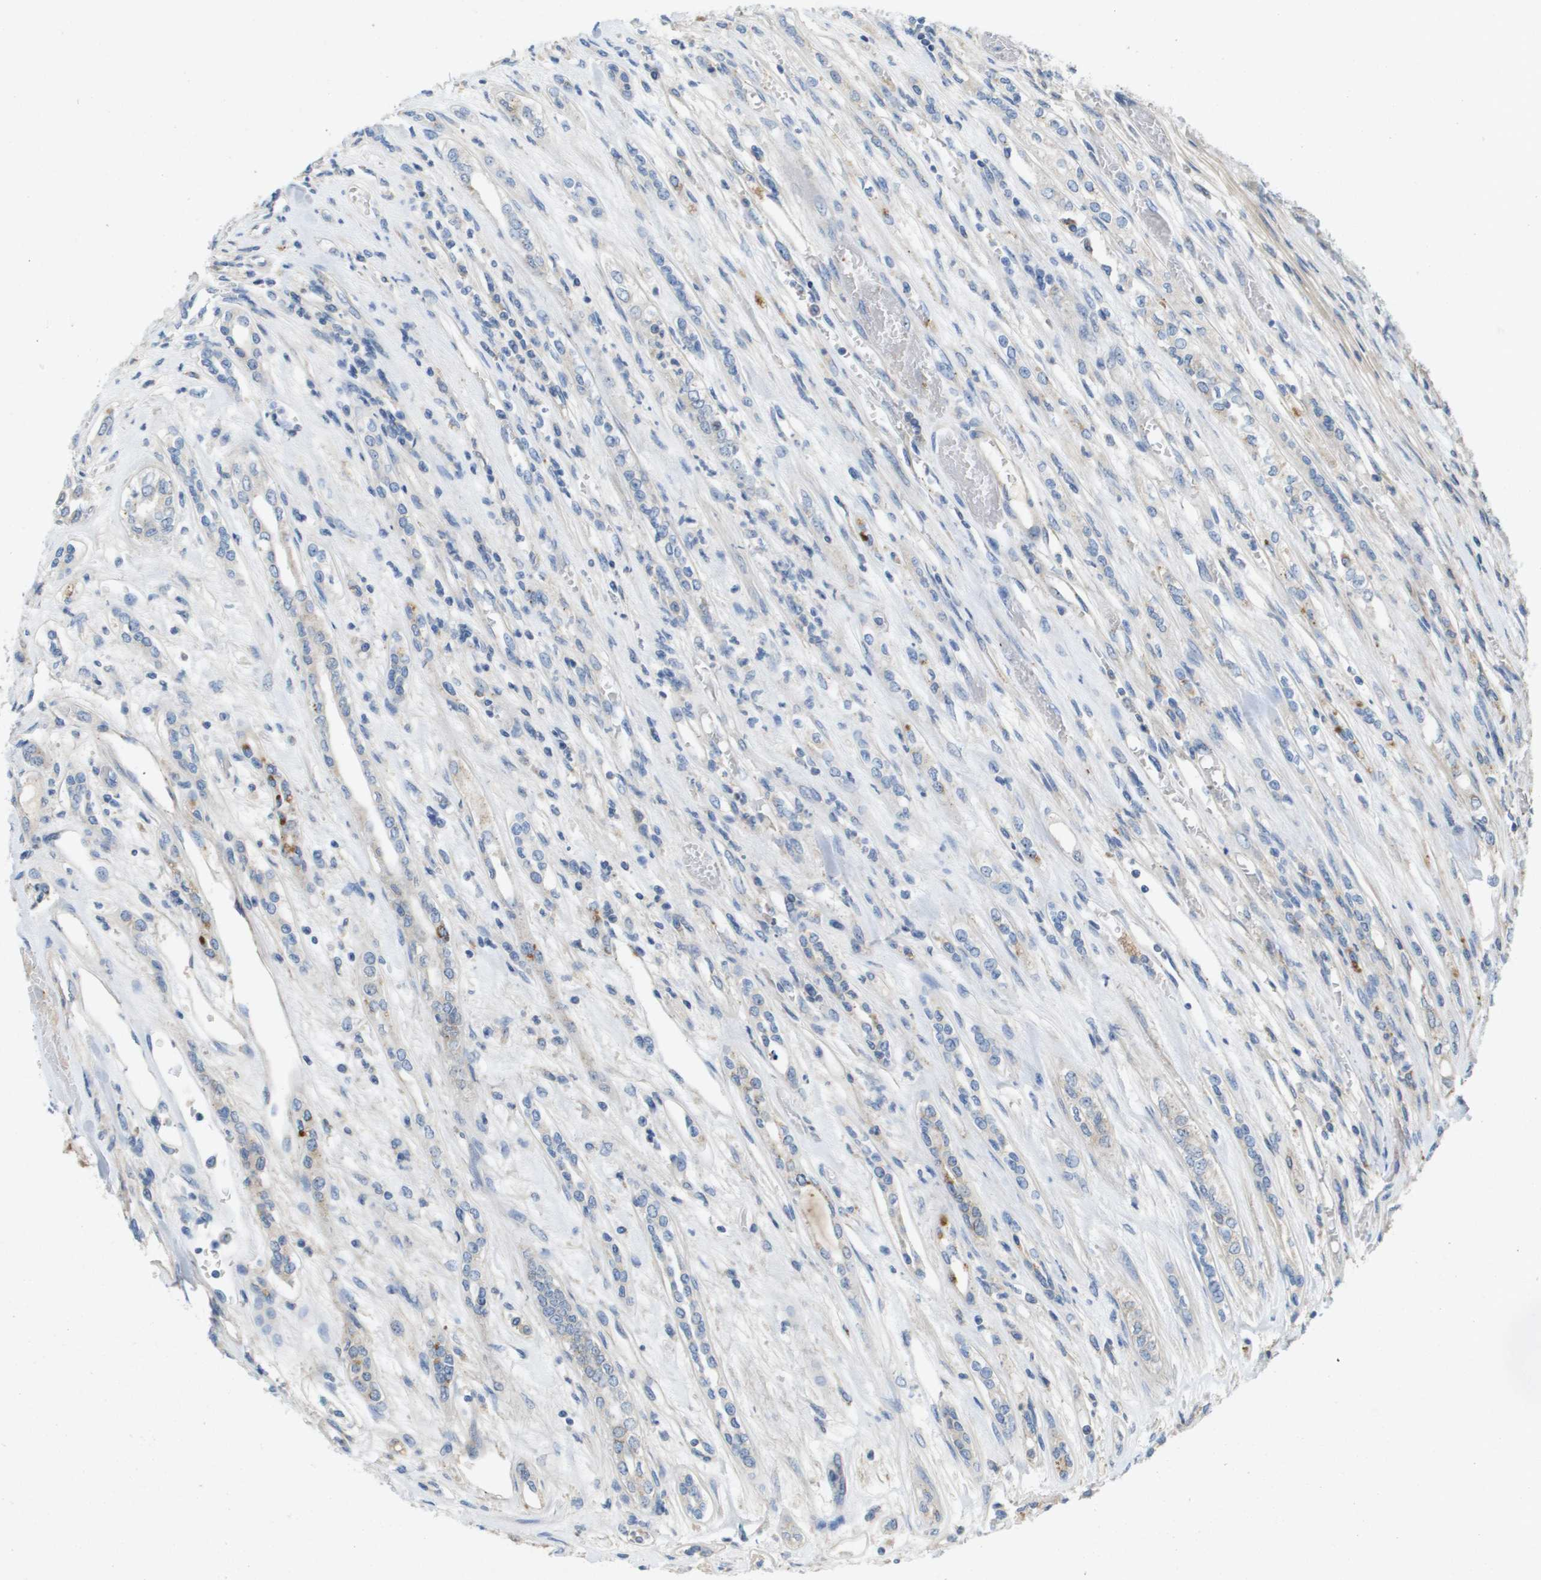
{"staining": {"intensity": "weak", "quantity": "<25%", "location": "cytoplasmic/membranous"}, "tissue": "renal cancer", "cell_type": "Tumor cells", "image_type": "cancer", "snomed": [{"axis": "morphology", "description": "Adenocarcinoma, NOS"}, {"axis": "topography", "description": "Kidney"}], "caption": "Immunohistochemistry (IHC) of renal cancer (adenocarcinoma) displays no positivity in tumor cells.", "gene": "B3GNT5", "patient": {"sex": "female", "age": 54}}